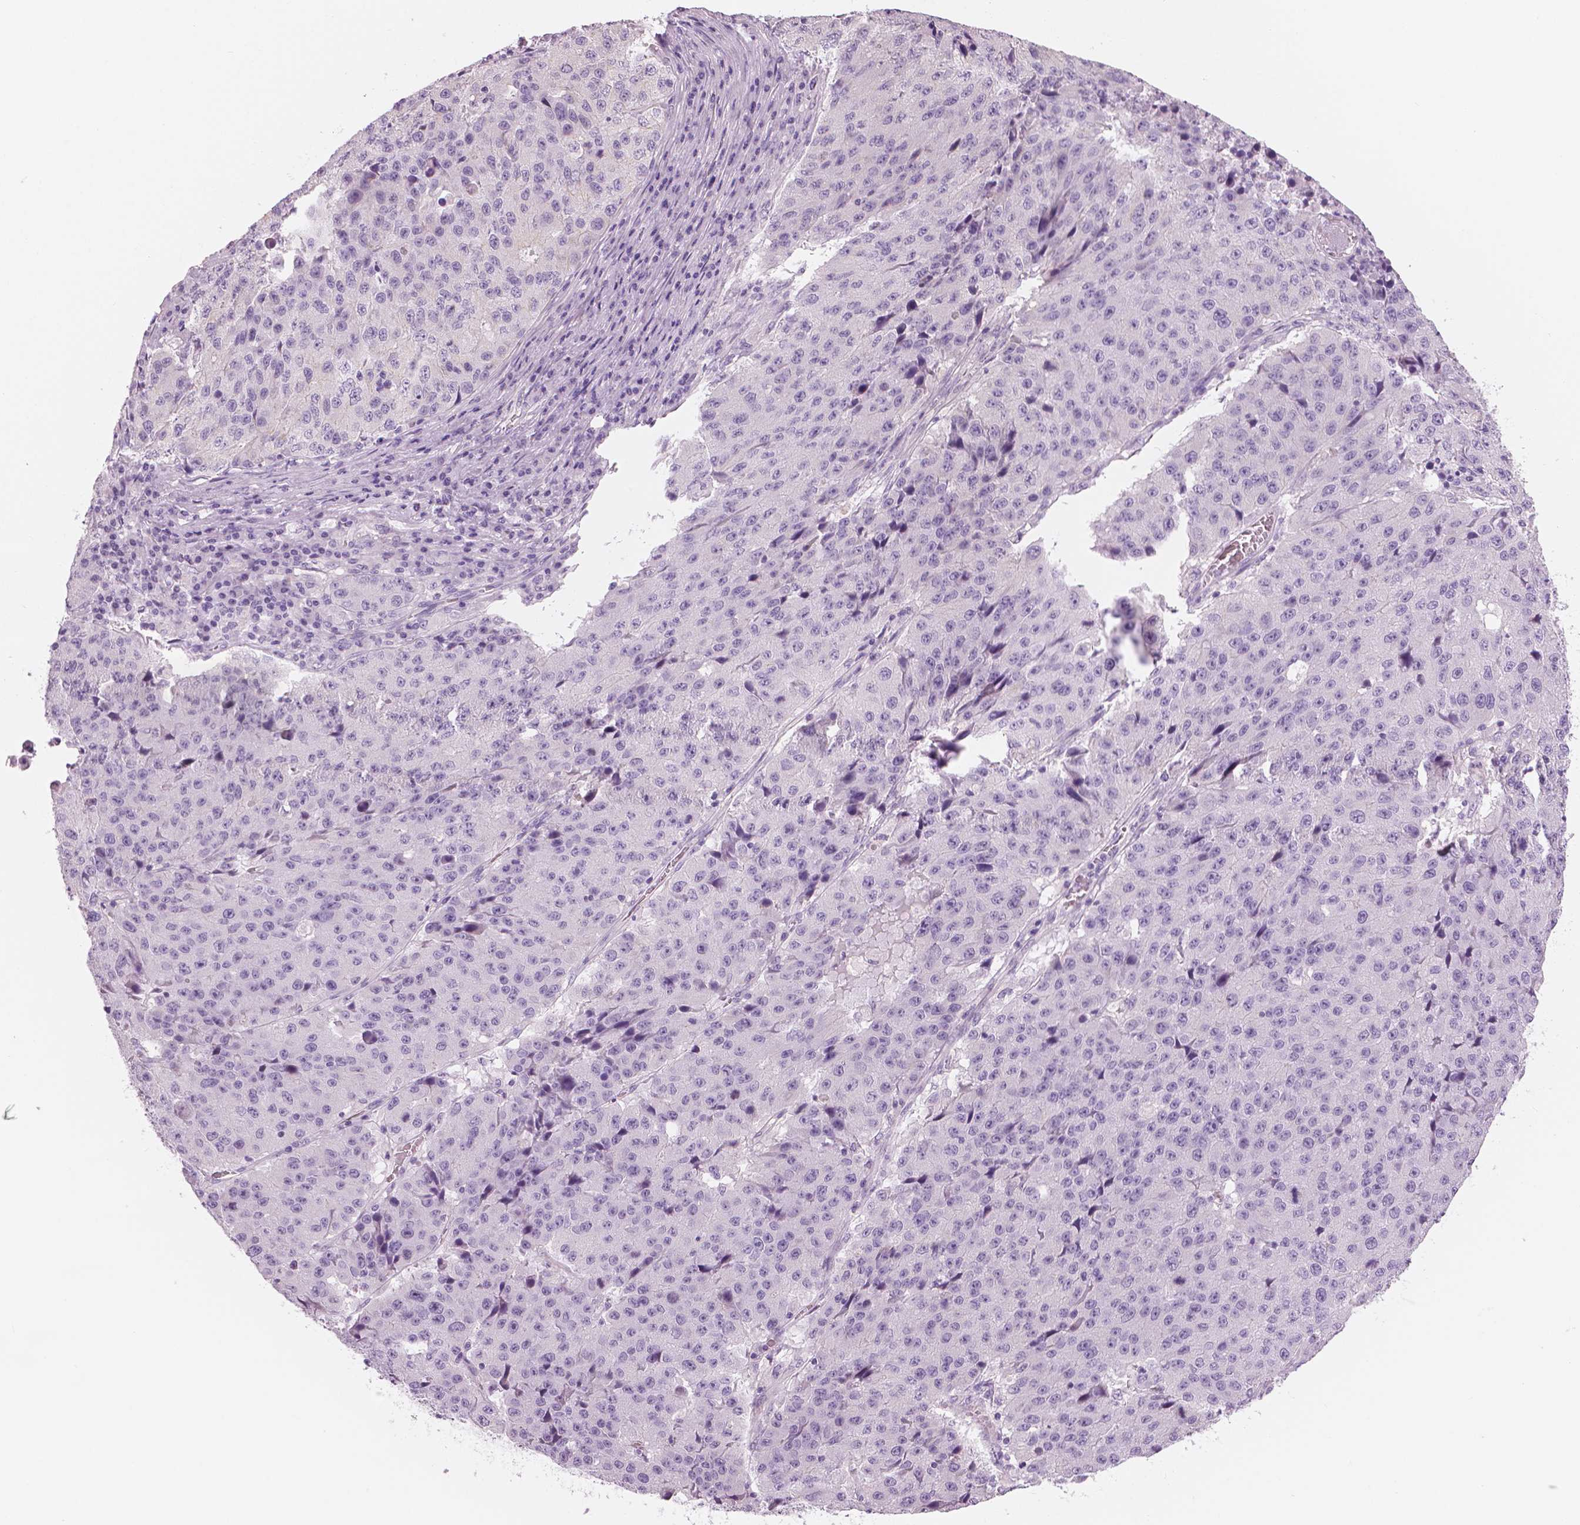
{"staining": {"intensity": "negative", "quantity": "none", "location": "none"}, "tissue": "stomach cancer", "cell_type": "Tumor cells", "image_type": "cancer", "snomed": [{"axis": "morphology", "description": "Adenocarcinoma, NOS"}, {"axis": "topography", "description": "Stomach"}], "caption": "The IHC image has no significant positivity in tumor cells of stomach cancer (adenocarcinoma) tissue. (Stains: DAB immunohistochemistry with hematoxylin counter stain, Microscopy: brightfield microscopy at high magnification).", "gene": "SLC24A1", "patient": {"sex": "male", "age": 71}}